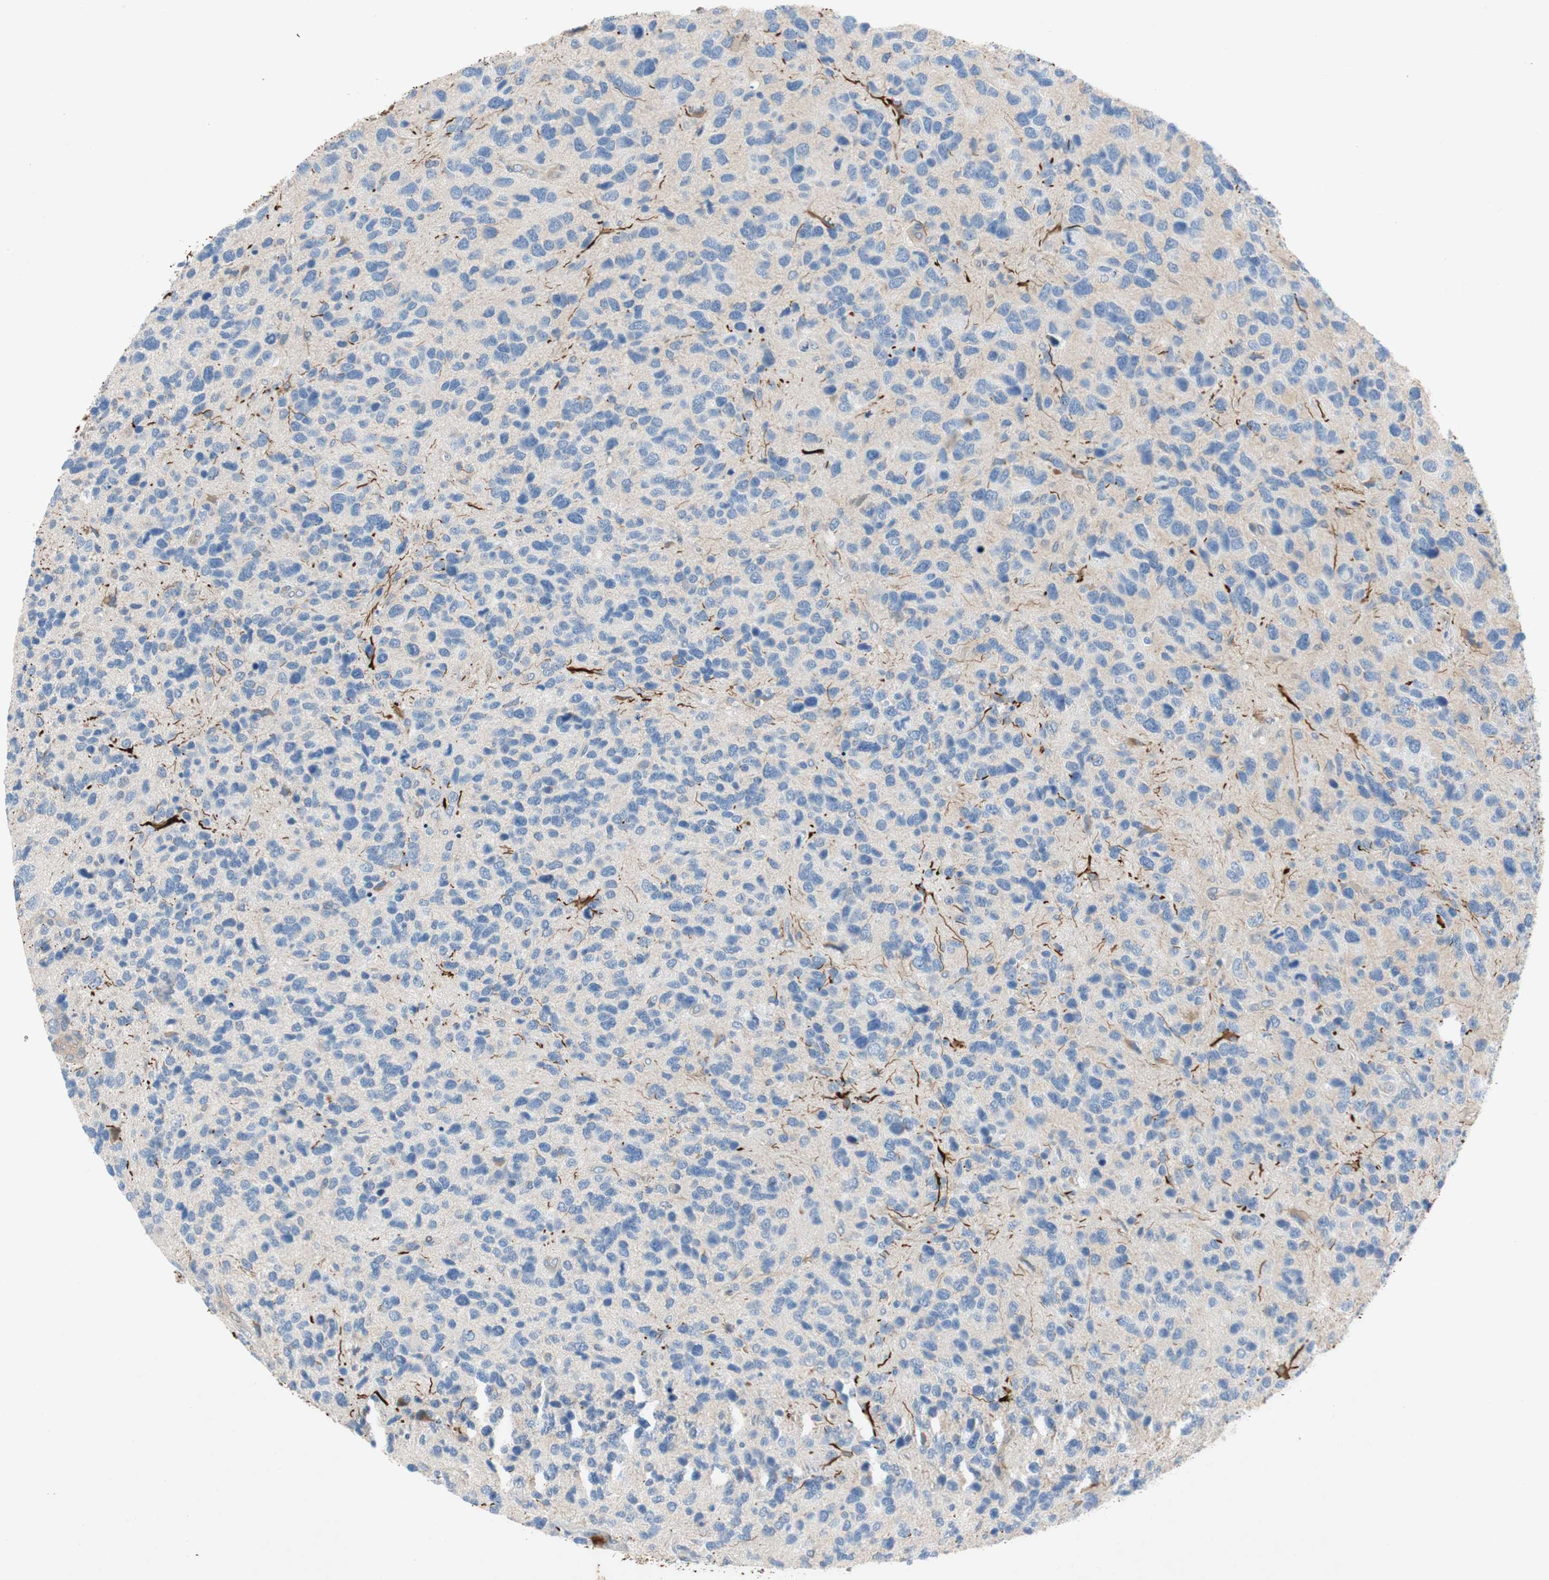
{"staining": {"intensity": "negative", "quantity": "none", "location": "none"}, "tissue": "glioma", "cell_type": "Tumor cells", "image_type": "cancer", "snomed": [{"axis": "morphology", "description": "Glioma, malignant, High grade"}, {"axis": "topography", "description": "Brain"}], "caption": "Glioma was stained to show a protein in brown. There is no significant positivity in tumor cells. Brightfield microscopy of immunohistochemistry (IHC) stained with DAB (brown) and hematoxylin (blue), captured at high magnification.", "gene": "RELB", "patient": {"sex": "female", "age": 58}}